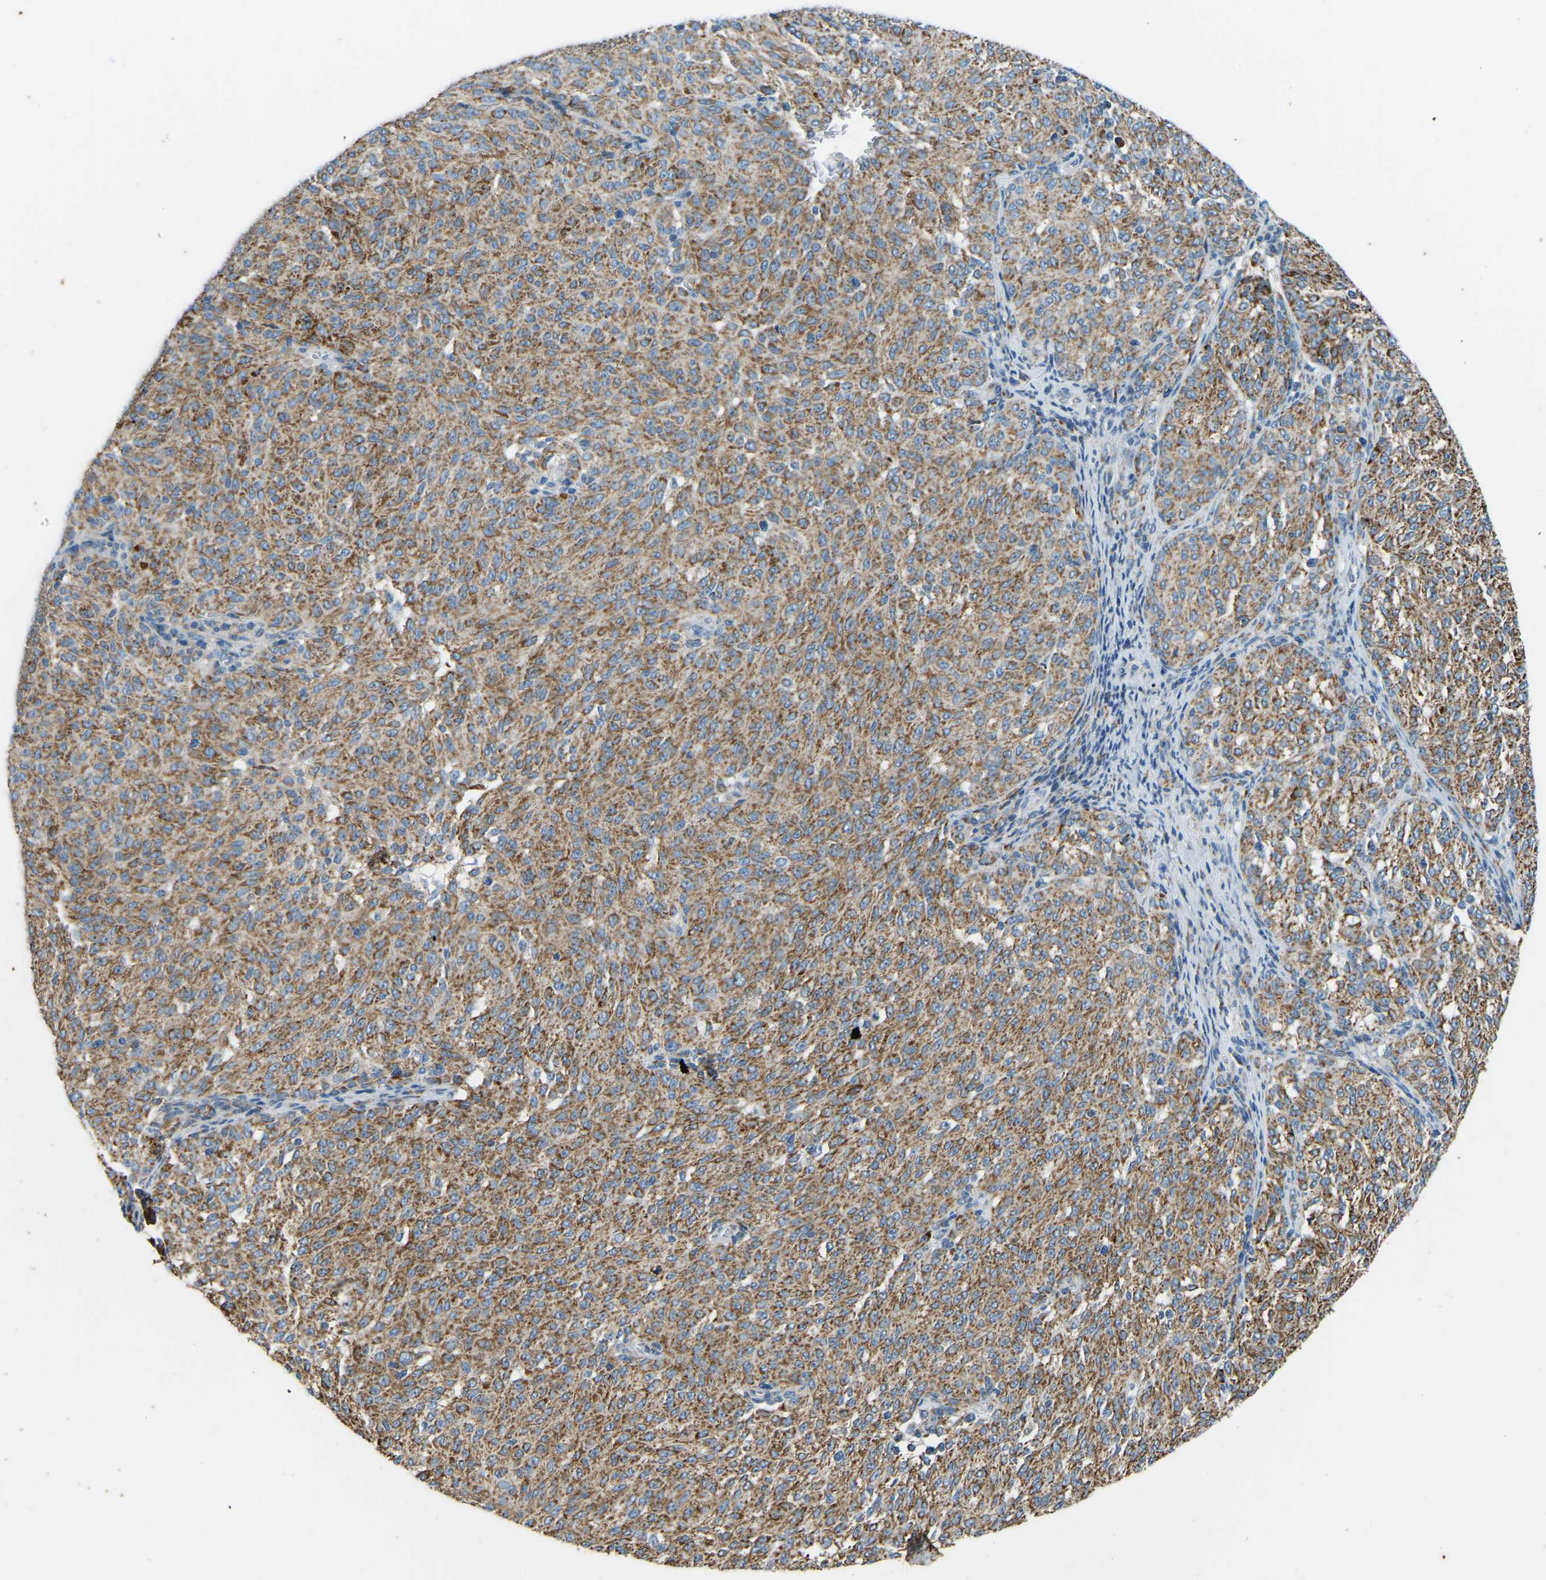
{"staining": {"intensity": "moderate", "quantity": ">75%", "location": "cytoplasmic/membranous"}, "tissue": "melanoma", "cell_type": "Tumor cells", "image_type": "cancer", "snomed": [{"axis": "morphology", "description": "Malignant melanoma, NOS"}, {"axis": "topography", "description": "Skin"}], "caption": "Tumor cells exhibit medium levels of moderate cytoplasmic/membranous staining in about >75% of cells in human malignant melanoma. The staining was performed using DAB, with brown indicating positive protein expression. Nuclei are stained blue with hematoxylin.", "gene": "ZNF200", "patient": {"sex": "female", "age": 72}}